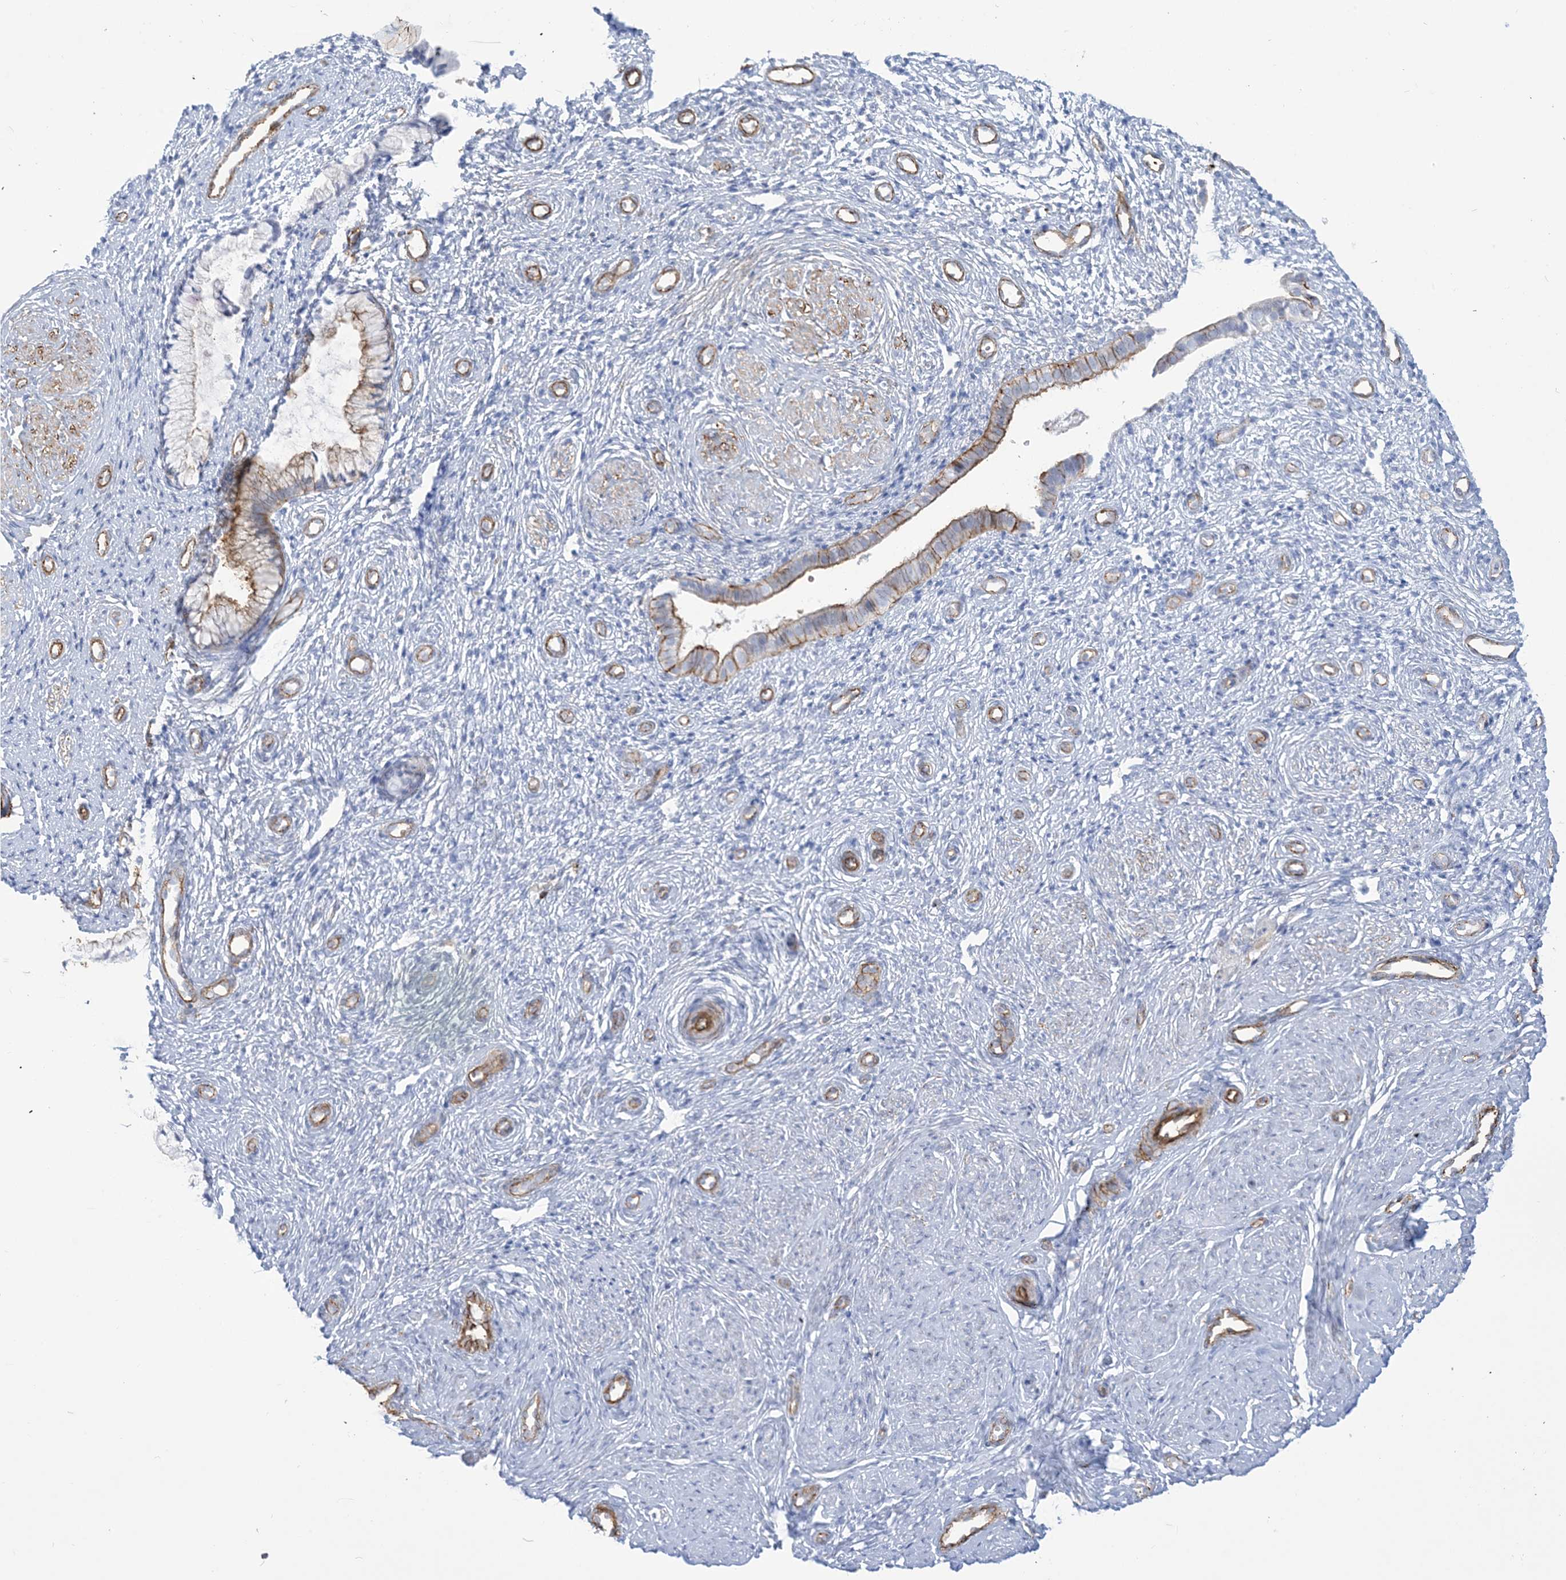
{"staining": {"intensity": "moderate", "quantity": "25%-75%", "location": "cytoplasmic/membranous"}, "tissue": "cervix", "cell_type": "Glandular cells", "image_type": "normal", "snomed": [{"axis": "morphology", "description": "Normal tissue, NOS"}, {"axis": "topography", "description": "Cervix"}], "caption": "The histopathology image displays staining of unremarkable cervix, revealing moderate cytoplasmic/membranous protein staining (brown color) within glandular cells. (Stains: DAB (3,3'-diaminobenzidine) in brown, nuclei in blue, Microscopy: brightfield microscopy at high magnification).", "gene": "B3GNT7", "patient": {"sex": "female", "age": 27}}